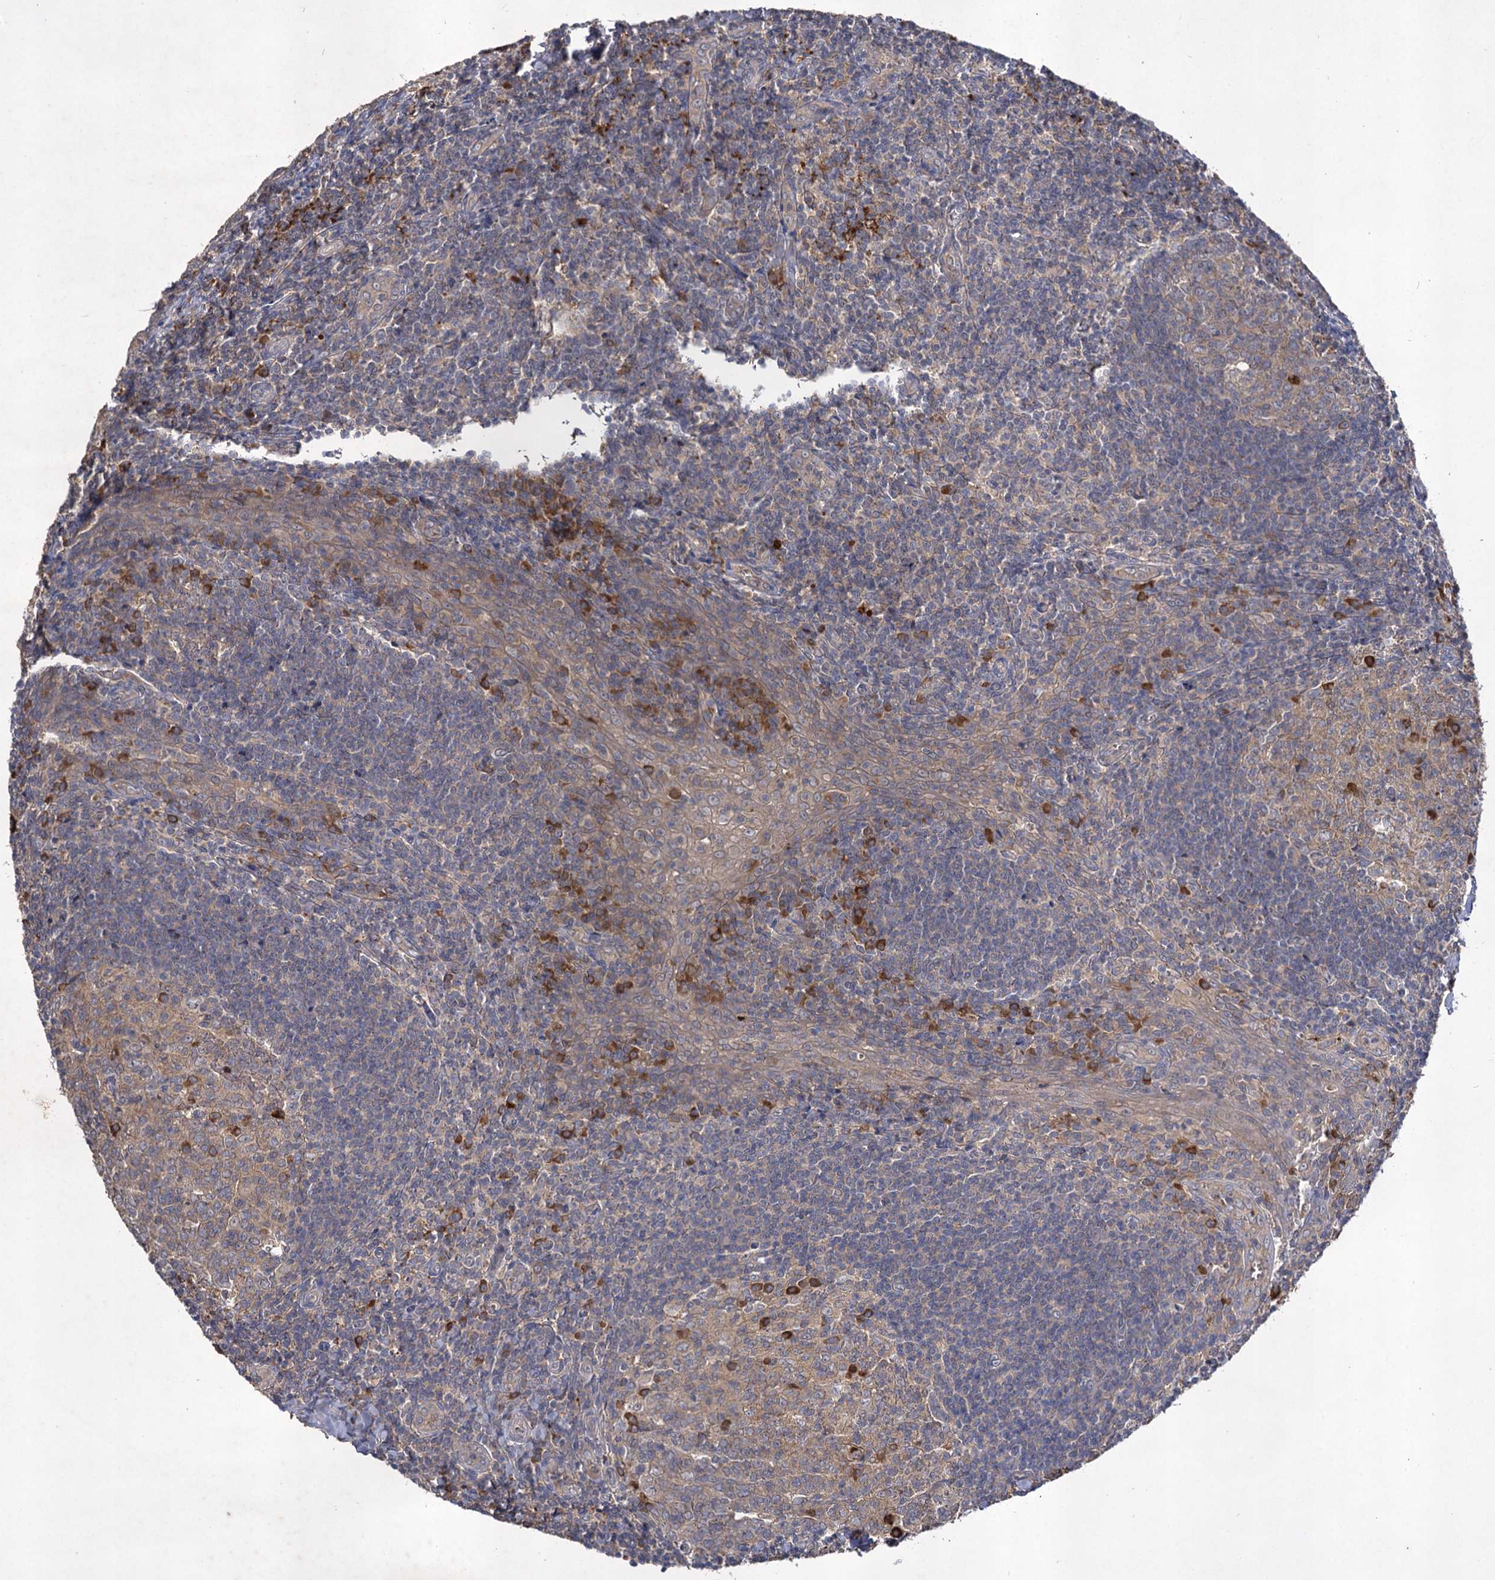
{"staining": {"intensity": "strong", "quantity": "<25%", "location": "cytoplasmic/membranous"}, "tissue": "tonsil", "cell_type": "Germinal center cells", "image_type": "normal", "snomed": [{"axis": "morphology", "description": "Normal tissue, NOS"}, {"axis": "topography", "description": "Tonsil"}], "caption": "This is an image of immunohistochemistry (IHC) staining of benign tonsil, which shows strong positivity in the cytoplasmic/membranous of germinal center cells.", "gene": "USP50", "patient": {"sex": "male", "age": 27}}